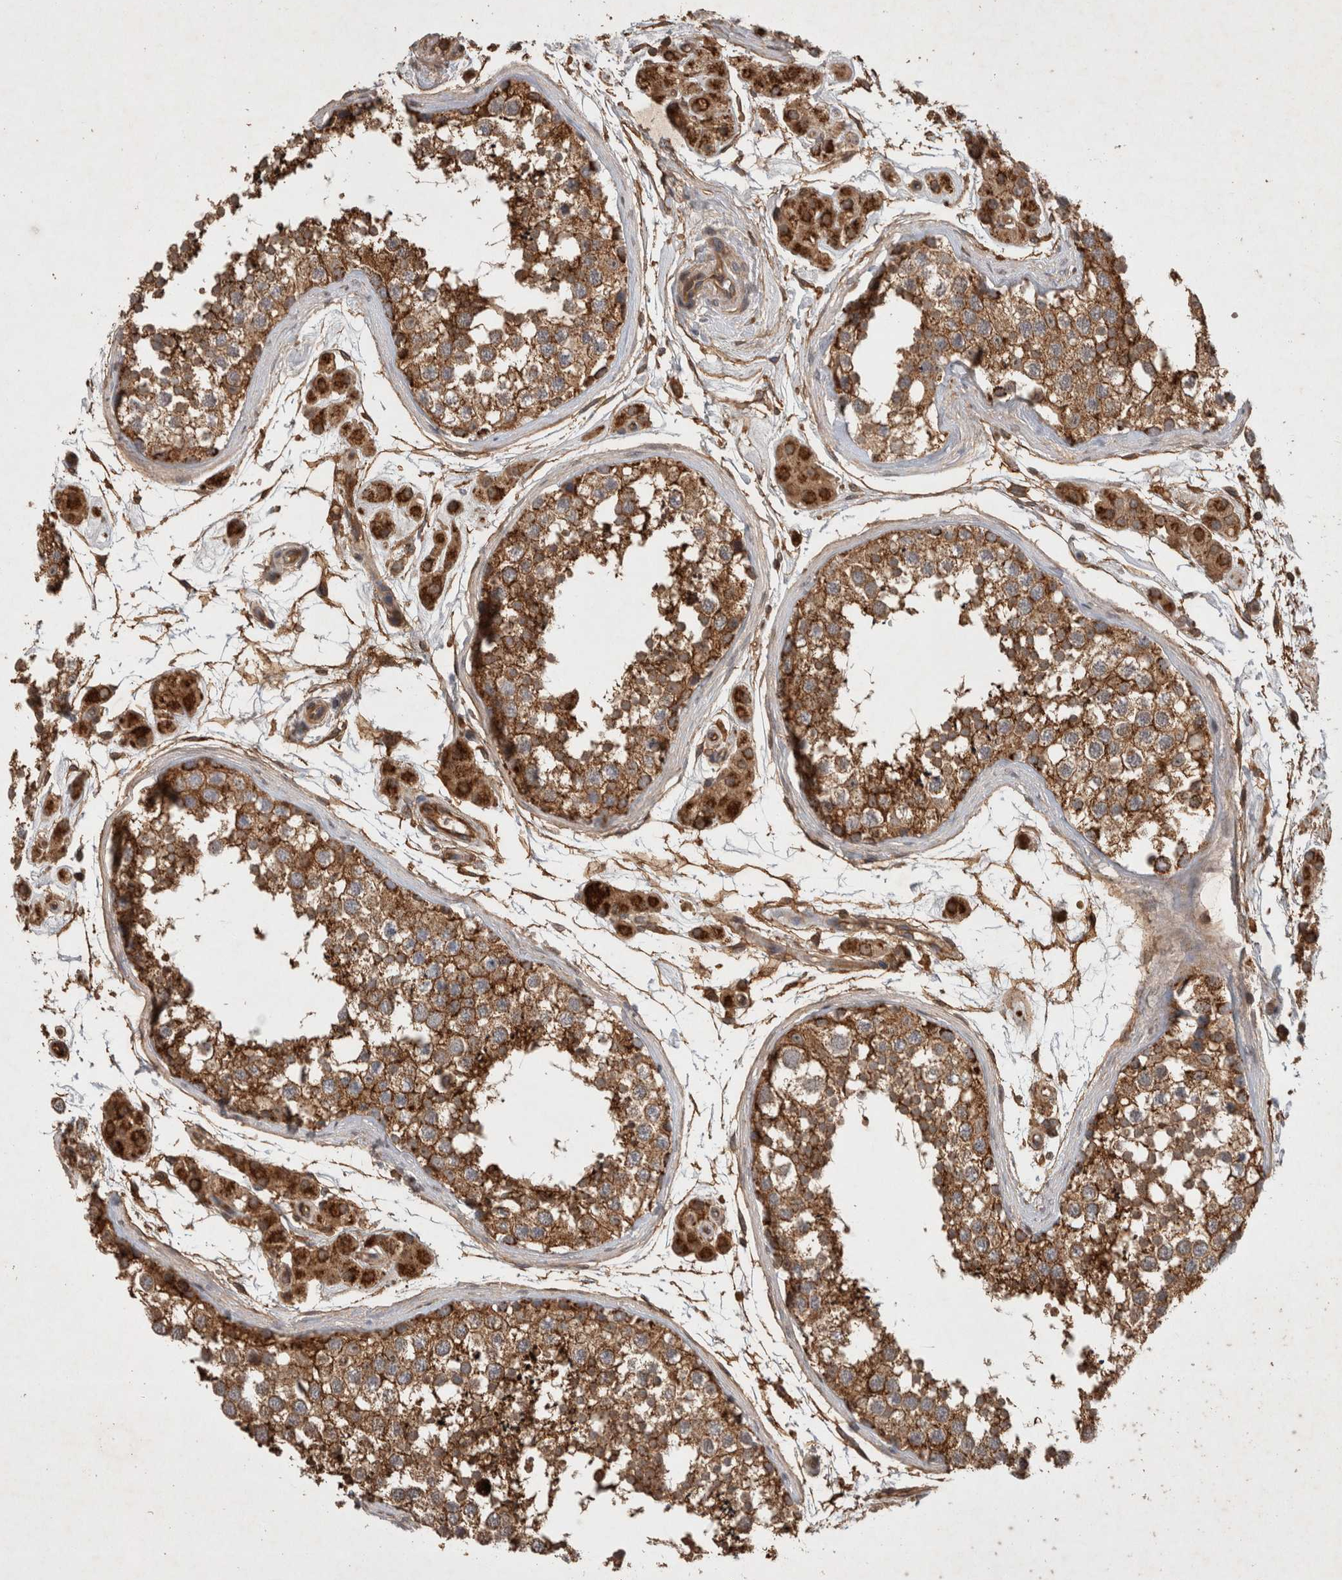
{"staining": {"intensity": "strong", "quantity": ">75%", "location": "cytoplasmic/membranous"}, "tissue": "testis", "cell_type": "Cells in seminiferous ducts", "image_type": "normal", "snomed": [{"axis": "morphology", "description": "Normal tissue, NOS"}, {"axis": "topography", "description": "Testis"}], "caption": "Protein expression analysis of unremarkable human testis reveals strong cytoplasmic/membranous positivity in about >75% of cells in seminiferous ducts. (IHC, brightfield microscopy, high magnification).", "gene": "SERAC1", "patient": {"sex": "male", "age": 56}}